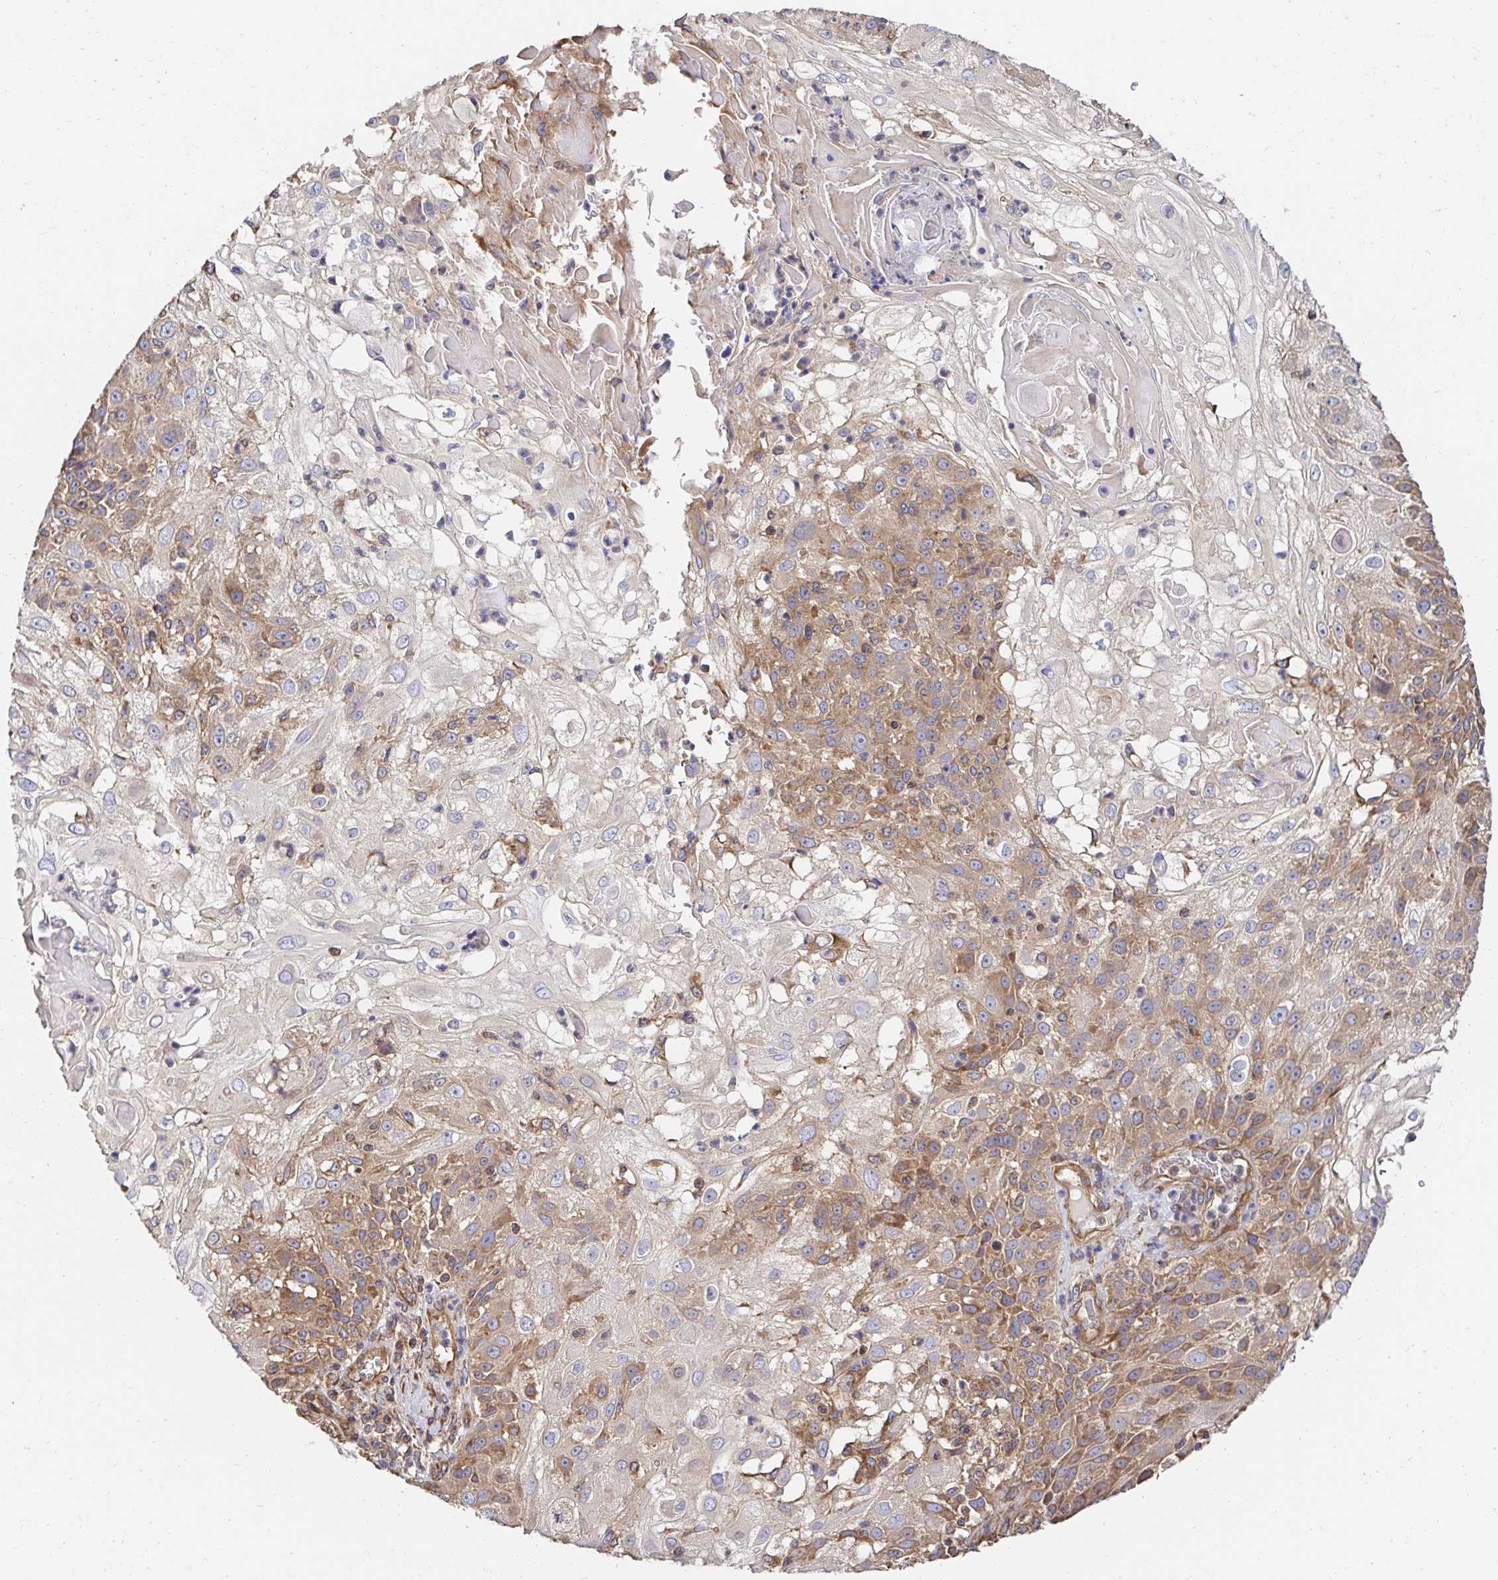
{"staining": {"intensity": "moderate", "quantity": ">75%", "location": "cytoplasmic/membranous"}, "tissue": "skin cancer", "cell_type": "Tumor cells", "image_type": "cancer", "snomed": [{"axis": "morphology", "description": "Normal tissue, NOS"}, {"axis": "morphology", "description": "Squamous cell carcinoma, NOS"}, {"axis": "topography", "description": "Skin"}], "caption": "Human skin cancer stained with a brown dye displays moderate cytoplasmic/membranous positive positivity in approximately >75% of tumor cells.", "gene": "APBB1", "patient": {"sex": "female", "age": 83}}